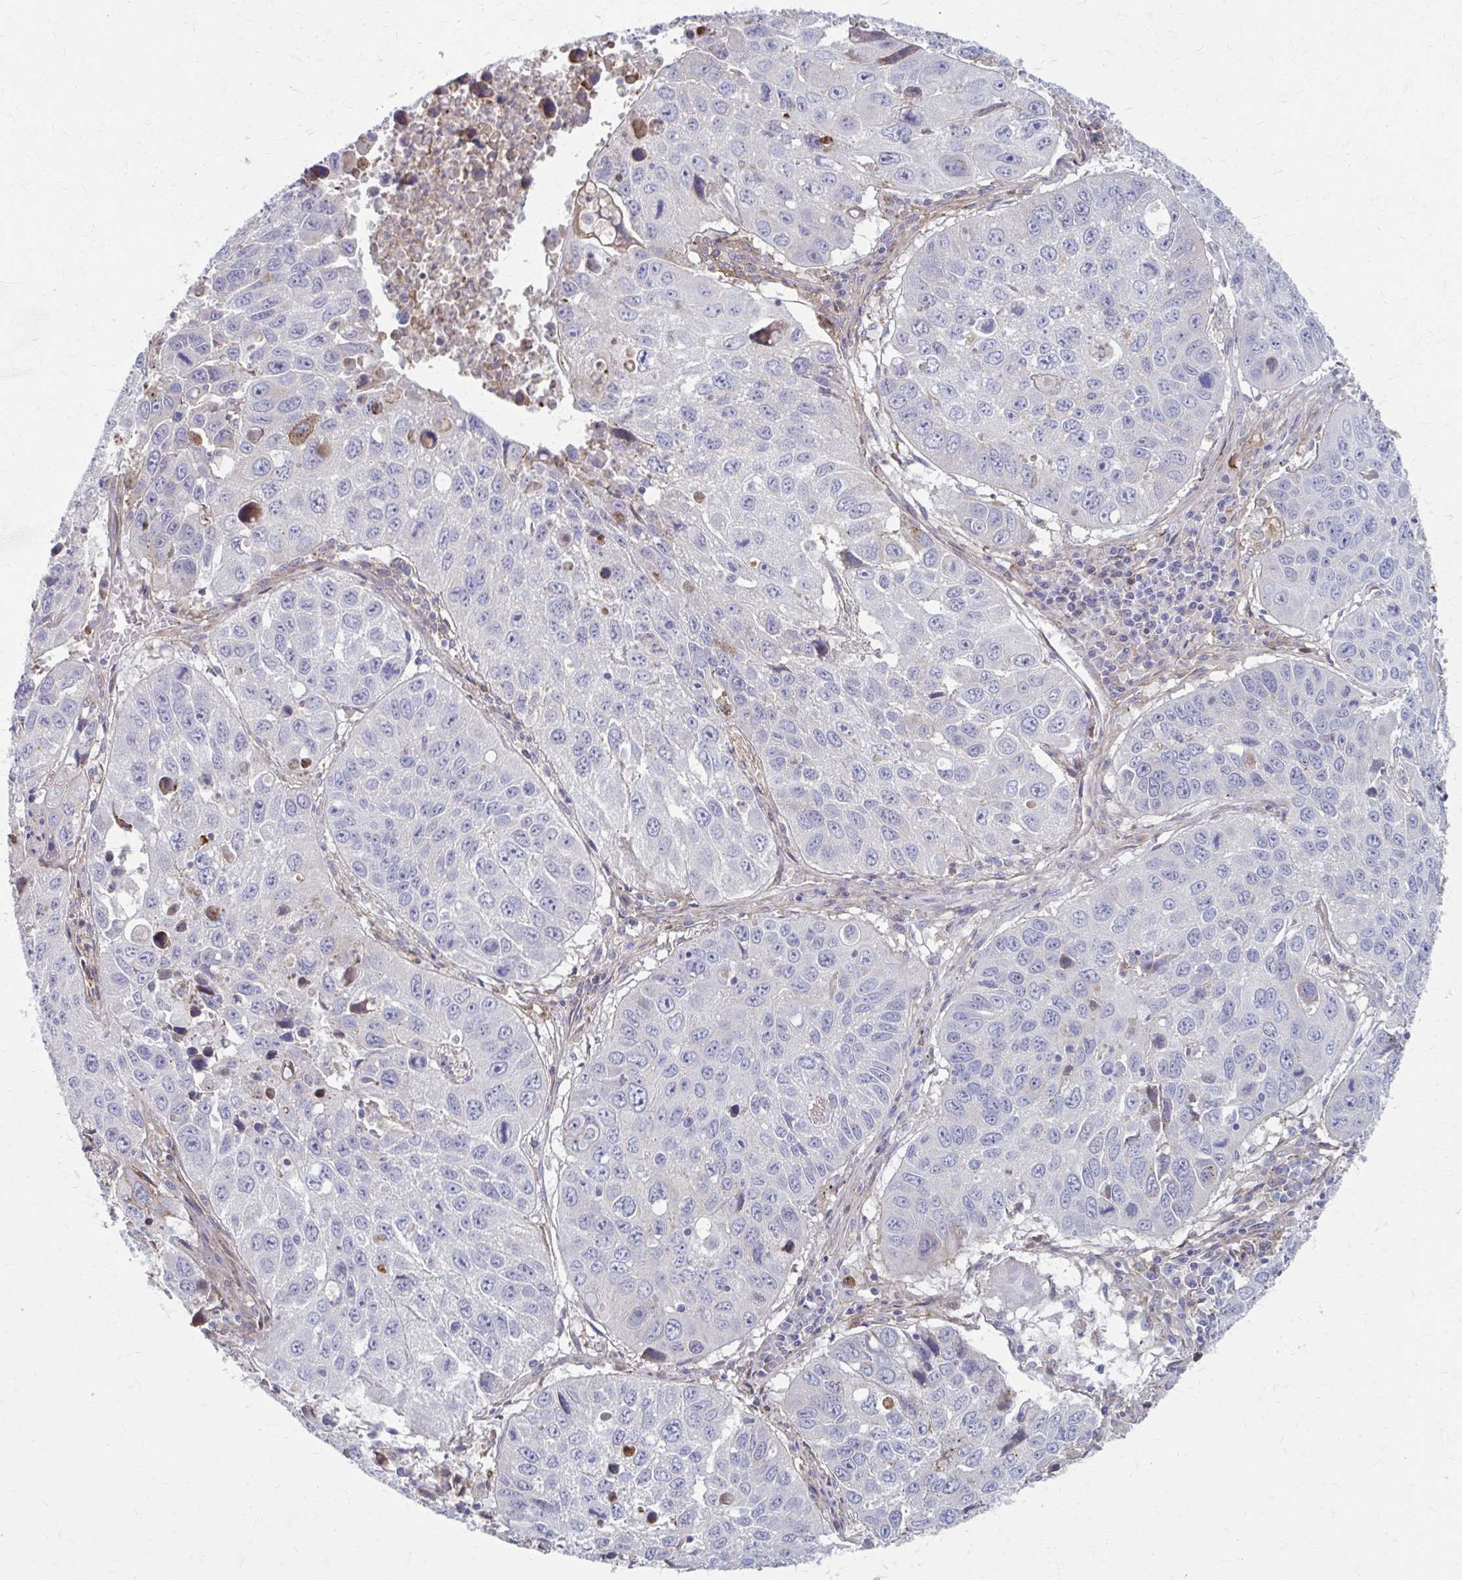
{"staining": {"intensity": "negative", "quantity": "none", "location": "none"}, "tissue": "lung cancer", "cell_type": "Tumor cells", "image_type": "cancer", "snomed": [{"axis": "morphology", "description": "Squamous cell carcinoma, NOS"}, {"axis": "topography", "description": "Lung"}], "caption": "A photomicrograph of human lung cancer is negative for staining in tumor cells.", "gene": "MMP14", "patient": {"sex": "female", "age": 61}}